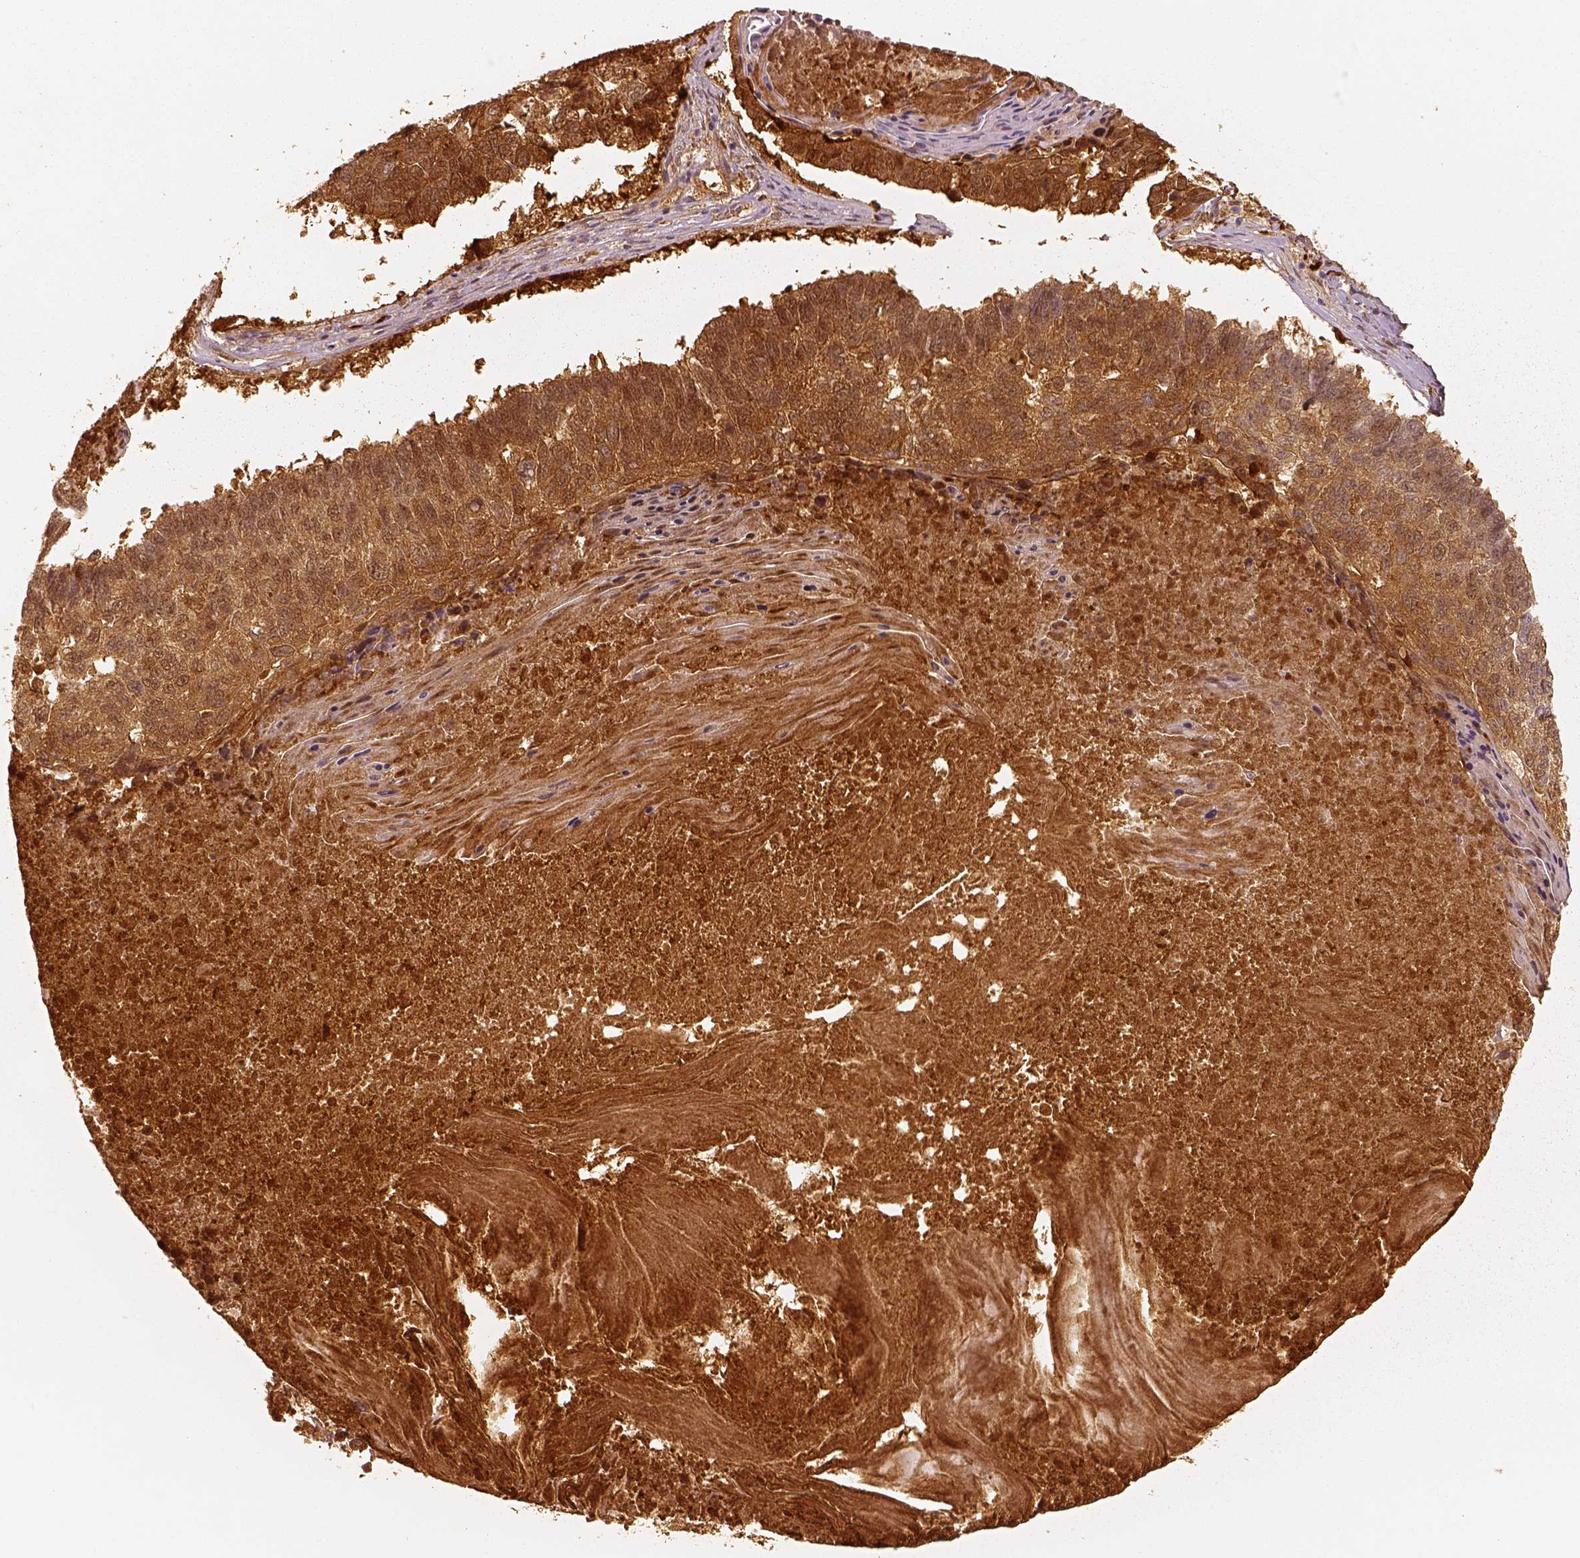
{"staining": {"intensity": "strong", "quantity": ">75%", "location": "cytoplasmic/membranous"}, "tissue": "lung cancer", "cell_type": "Tumor cells", "image_type": "cancer", "snomed": [{"axis": "morphology", "description": "Squamous cell carcinoma, NOS"}, {"axis": "topography", "description": "Lung"}], "caption": "A histopathology image of lung cancer stained for a protein exhibits strong cytoplasmic/membranous brown staining in tumor cells. (Stains: DAB in brown, nuclei in blue, Microscopy: brightfield microscopy at high magnification).", "gene": "FSCN1", "patient": {"sex": "male", "age": 73}}